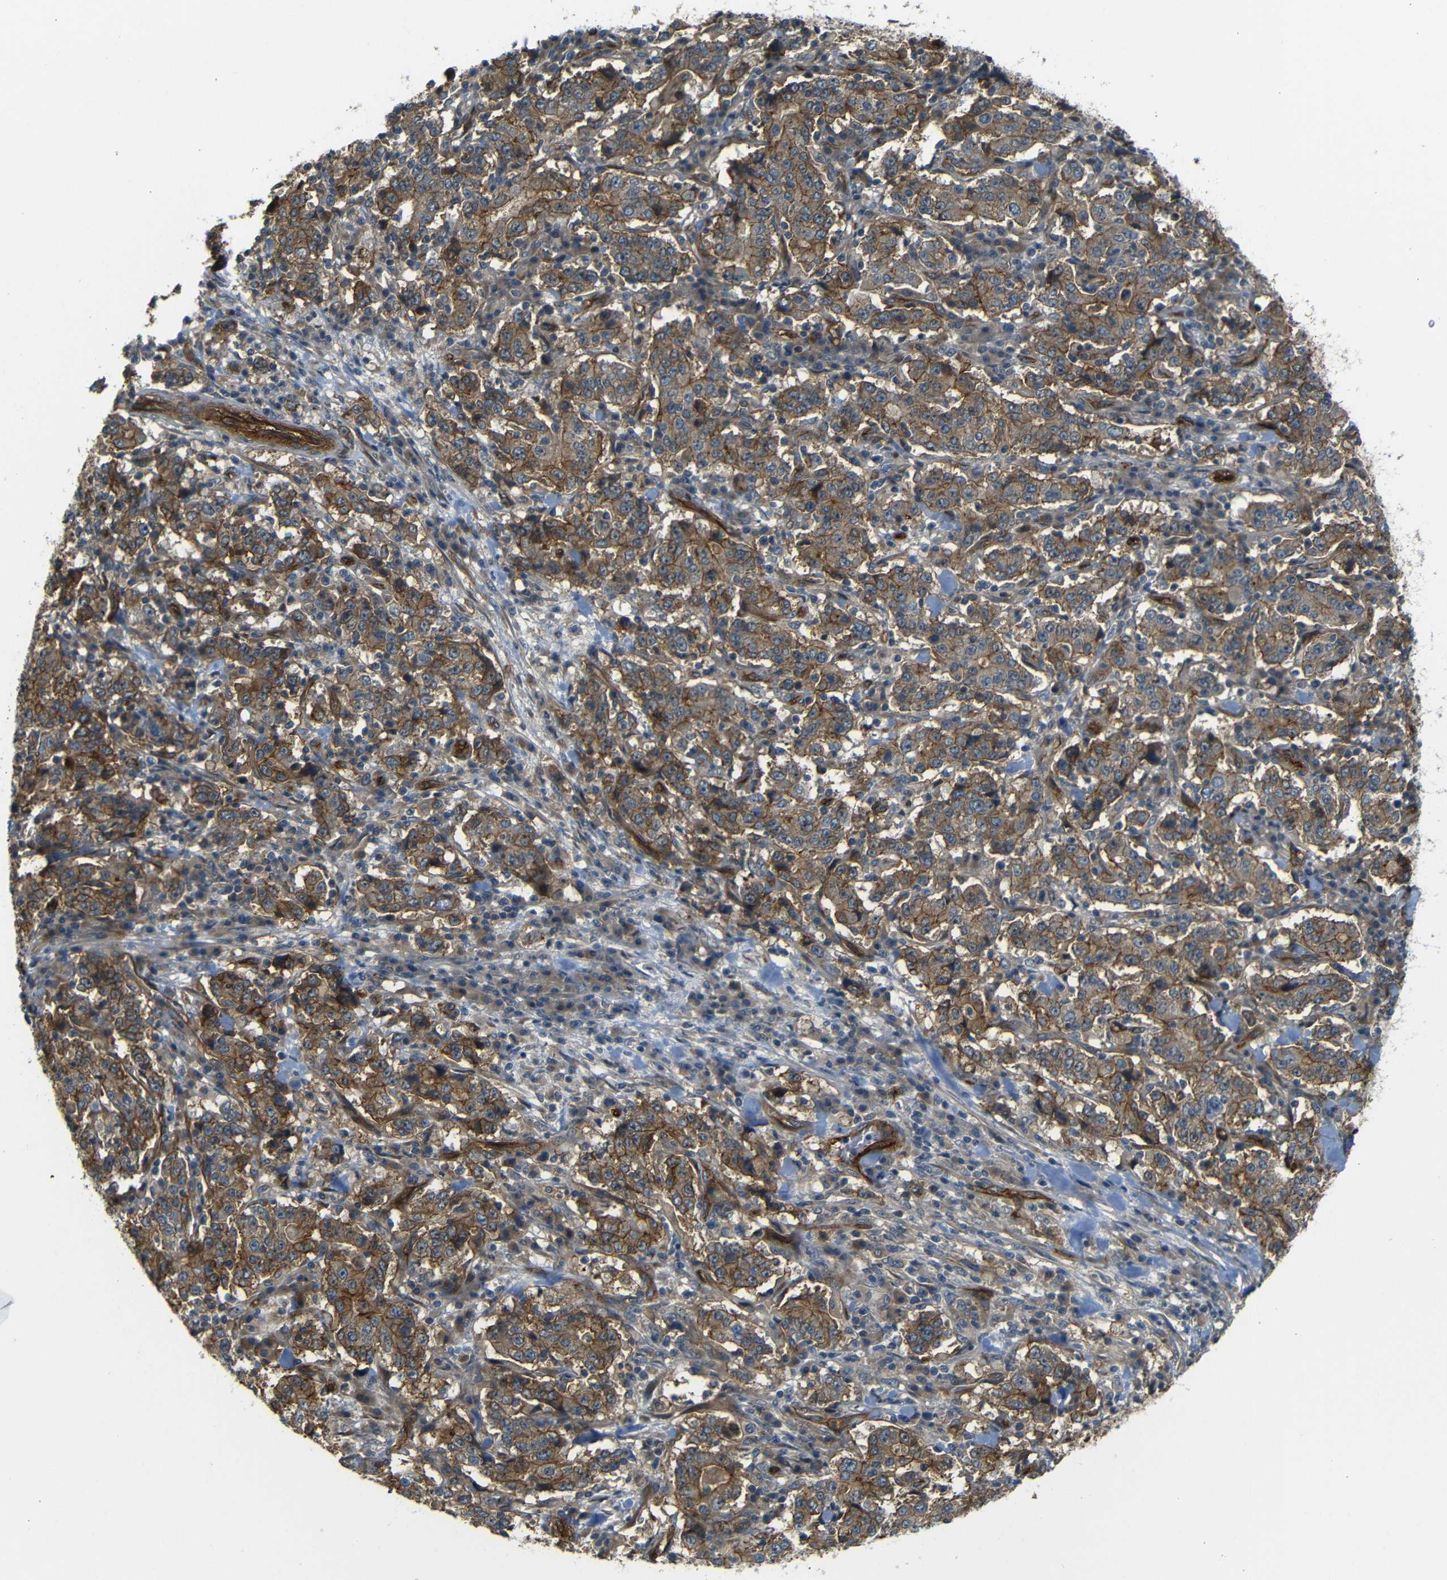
{"staining": {"intensity": "strong", "quantity": ">75%", "location": "cytoplasmic/membranous"}, "tissue": "stomach cancer", "cell_type": "Tumor cells", "image_type": "cancer", "snomed": [{"axis": "morphology", "description": "Normal tissue, NOS"}, {"axis": "morphology", "description": "Adenocarcinoma, NOS"}, {"axis": "topography", "description": "Stomach, upper"}, {"axis": "topography", "description": "Stomach"}], "caption": "Immunohistochemical staining of human adenocarcinoma (stomach) reveals strong cytoplasmic/membranous protein expression in approximately >75% of tumor cells.", "gene": "RELL1", "patient": {"sex": "male", "age": 59}}